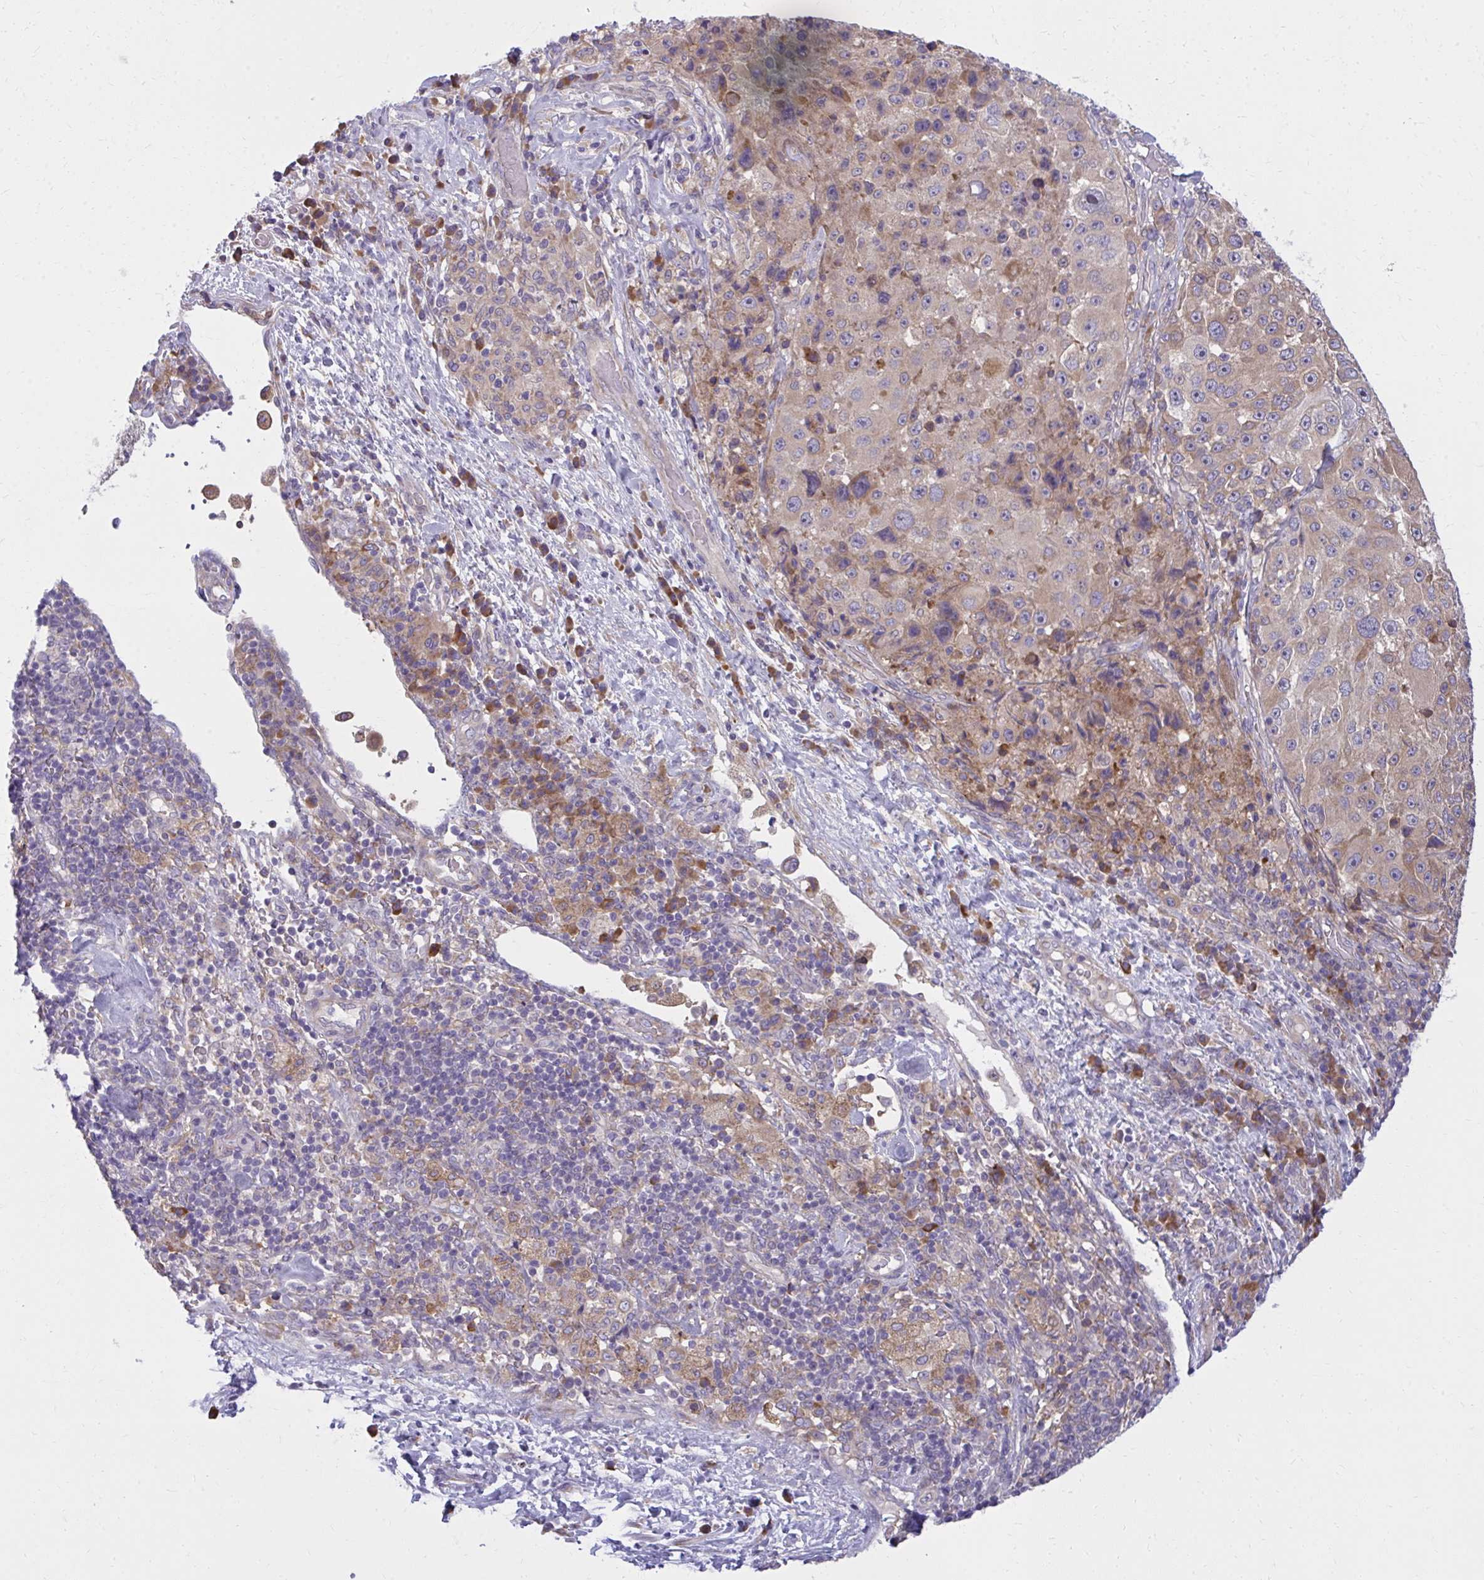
{"staining": {"intensity": "weak", "quantity": "25%-75%", "location": "cytoplasmic/membranous"}, "tissue": "melanoma", "cell_type": "Tumor cells", "image_type": "cancer", "snomed": [{"axis": "morphology", "description": "Malignant melanoma, Metastatic site"}, {"axis": "topography", "description": "Lymph node"}], "caption": "Malignant melanoma (metastatic site) tissue demonstrates weak cytoplasmic/membranous expression in about 25%-75% of tumor cells (brown staining indicates protein expression, while blue staining denotes nuclei).", "gene": "CEMP1", "patient": {"sex": "male", "age": 62}}